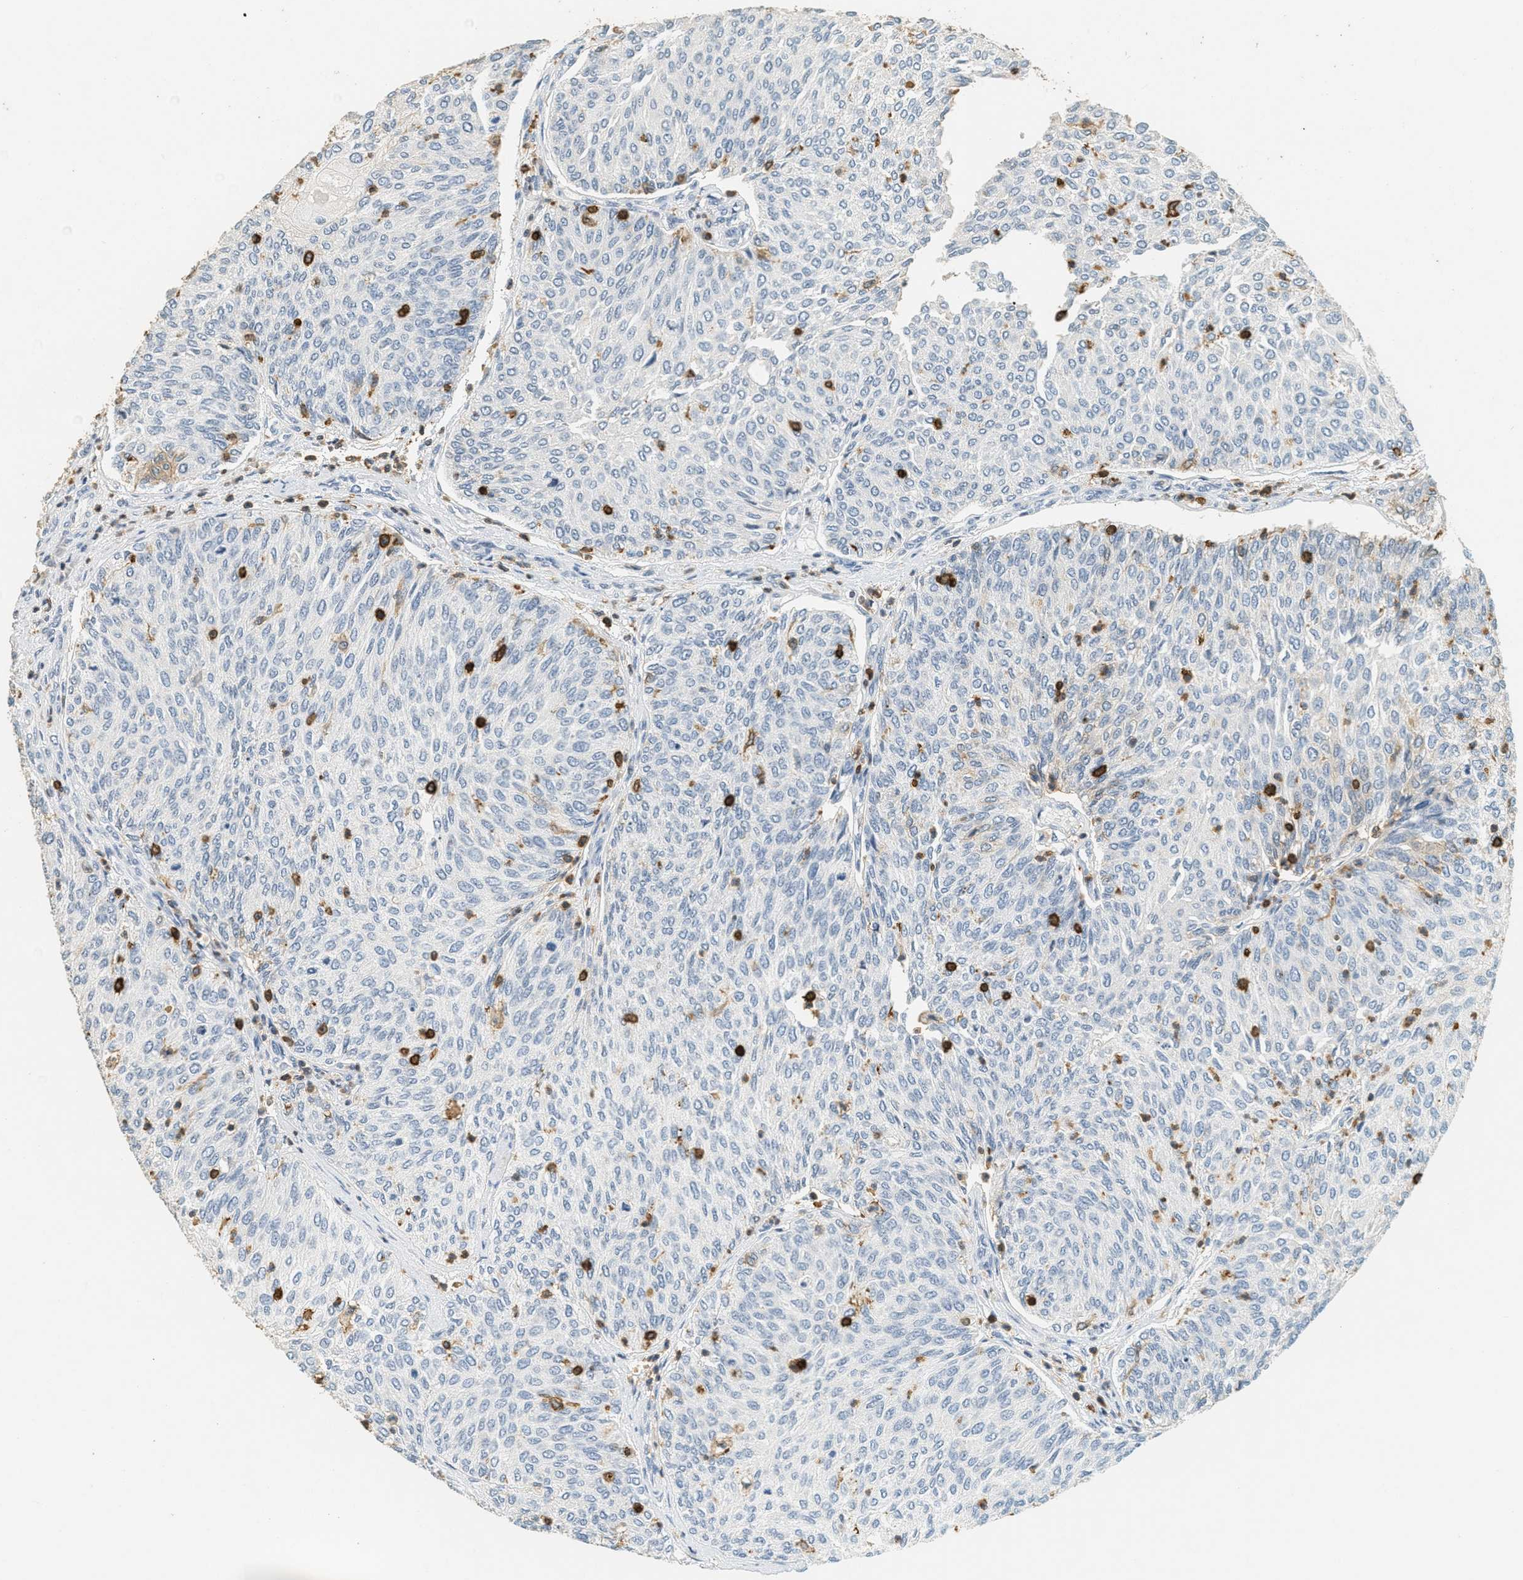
{"staining": {"intensity": "moderate", "quantity": "<25%", "location": "cytoplasmic/membranous"}, "tissue": "urothelial cancer", "cell_type": "Tumor cells", "image_type": "cancer", "snomed": [{"axis": "morphology", "description": "Urothelial carcinoma, Low grade"}, {"axis": "topography", "description": "Urinary bladder"}], "caption": "Immunohistochemistry (IHC) micrograph of neoplastic tissue: human urothelial carcinoma (low-grade) stained using immunohistochemistry (IHC) demonstrates low levels of moderate protein expression localized specifically in the cytoplasmic/membranous of tumor cells, appearing as a cytoplasmic/membranous brown color.", "gene": "LSP1", "patient": {"sex": "female", "age": 79}}